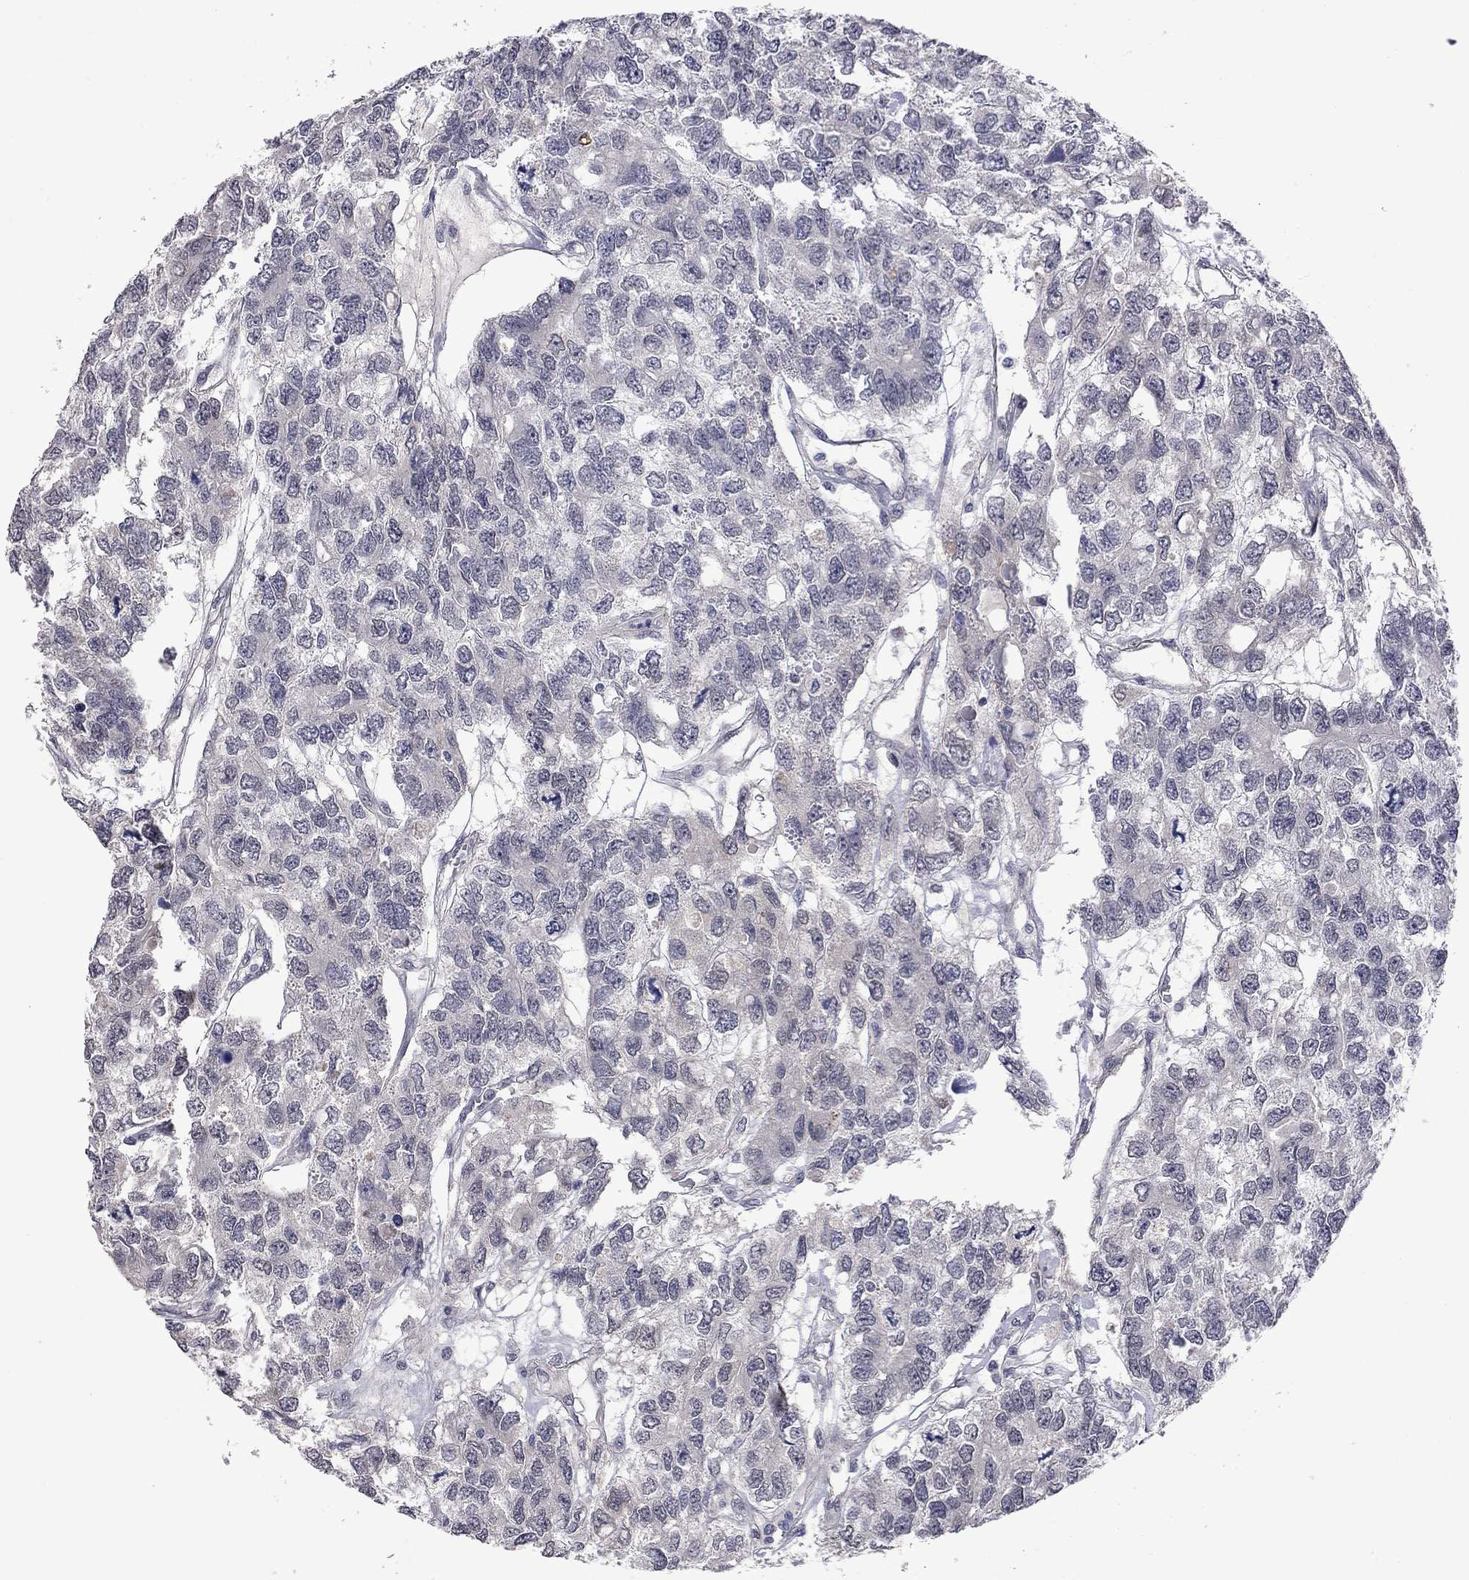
{"staining": {"intensity": "negative", "quantity": "none", "location": "none"}, "tissue": "testis cancer", "cell_type": "Tumor cells", "image_type": "cancer", "snomed": [{"axis": "morphology", "description": "Seminoma, NOS"}, {"axis": "topography", "description": "Testis"}], "caption": "The image displays no significant expression in tumor cells of testis cancer.", "gene": "FABP12", "patient": {"sex": "male", "age": 52}}